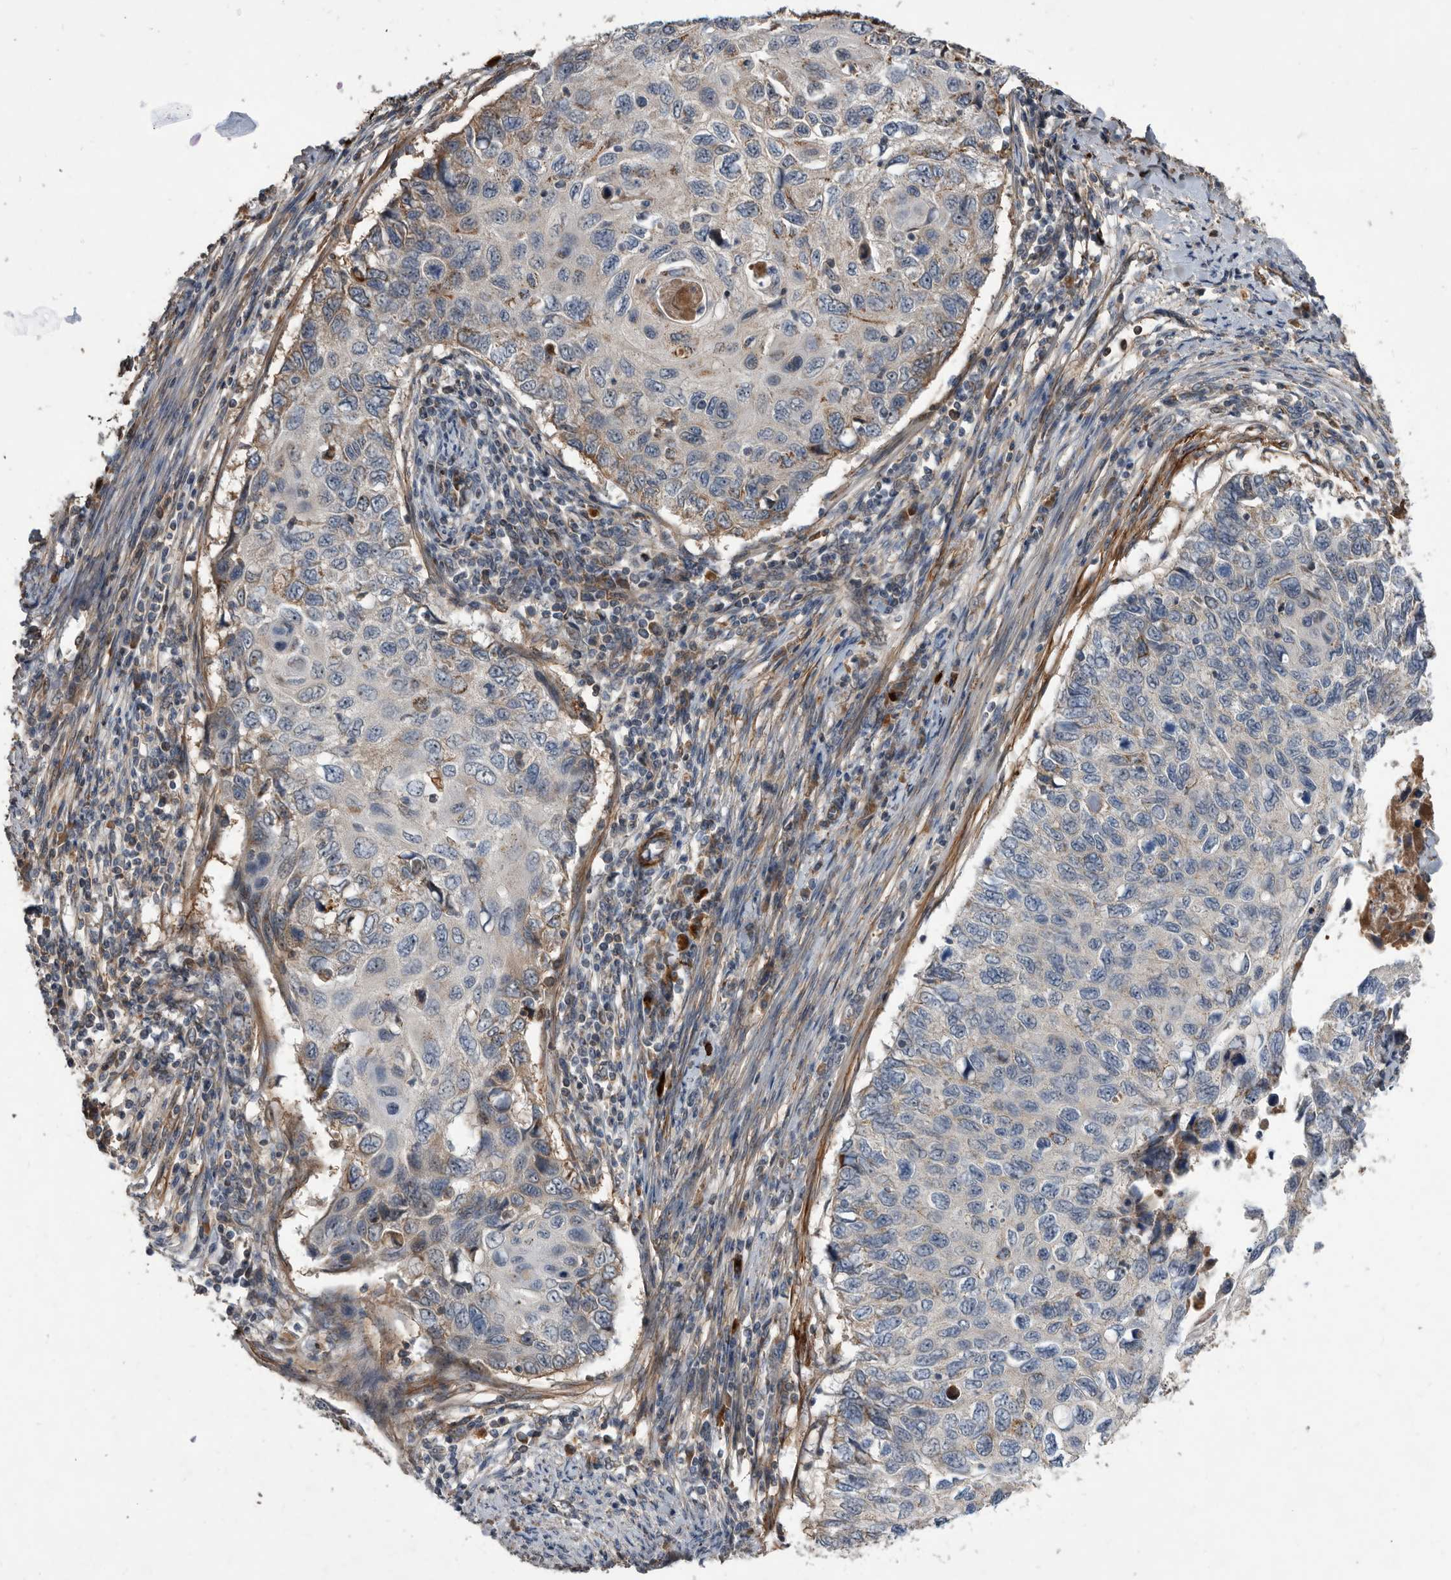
{"staining": {"intensity": "weak", "quantity": "<25%", "location": "cytoplasmic/membranous"}, "tissue": "cervical cancer", "cell_type": "Tumor cells", "image_type": "cancer", "snomed": [{"axis": "morphology", "description": "Squamous cell carcinoma, NOS"}, {"axis": "topography", "description": "Cervix"}], "caption": "High magnification brightfield microscopy of cervical squamous cell carcinoma stained with DAB (brown) and counterstained with hematoxylin (blue): tumor cells show no significant staining.", "gene": "PI15", "patient": {"sex": "female", "age": 70}}